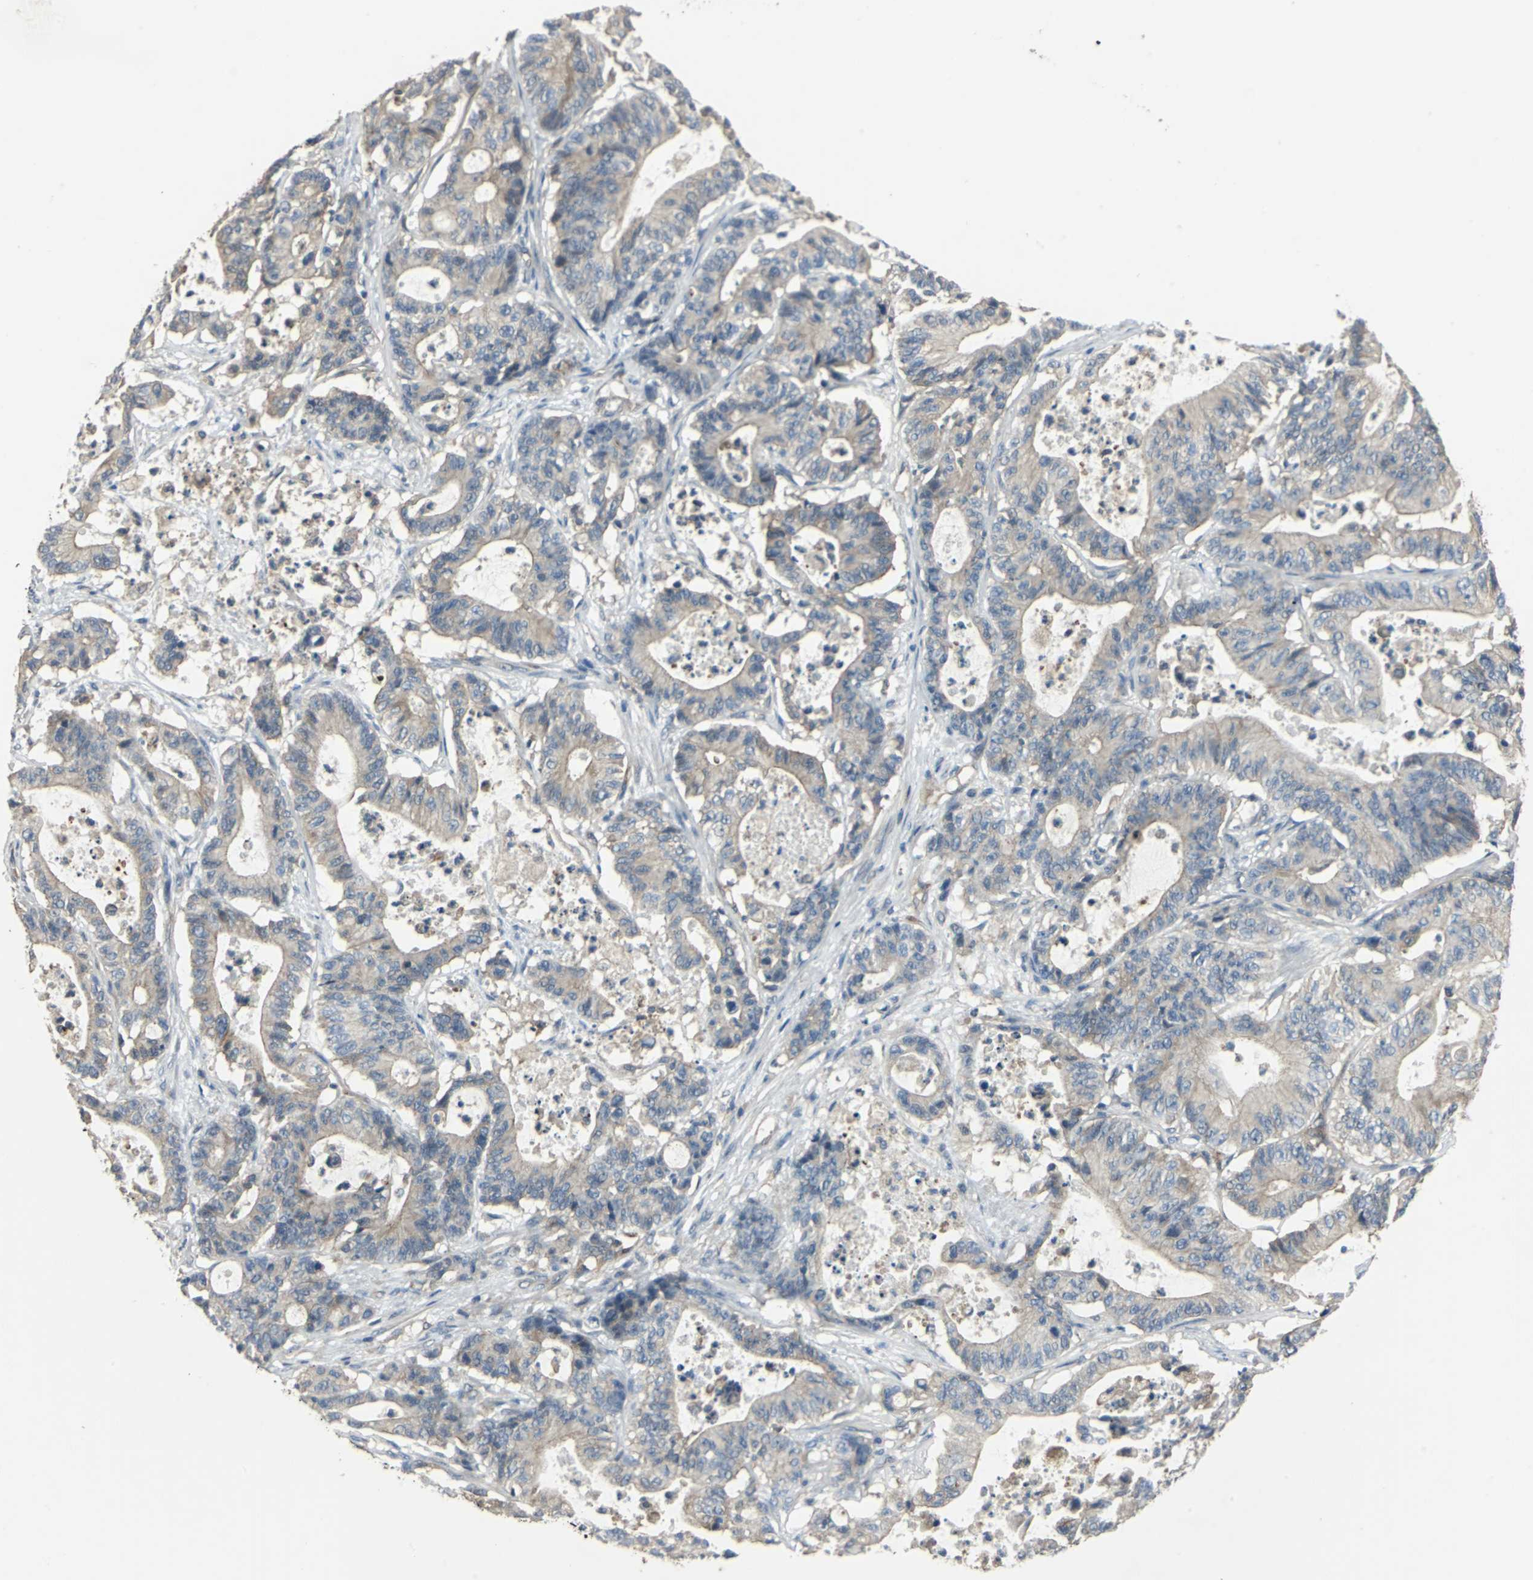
{"staining": {"intensity": "weak", "quantity": "25%-75%", "location": "cytoplasmic/membranous"}, "tissue": "colorectal cancer", "cell_type": "Tumor cells", "image_type": "cancer", "snomed": [{"axis": "morphology", "description": "Adenocarcinoma, NOS"}, {"axis": "topography", "description": "Colon"}], "caption": "A micrograph showing weak cytoplasmic/membranous positivity in approximately 25%-75% of tumor cells in colorectal cancer (adenocarcinoma), as visualized by brown immunohistochemical staining.", "gene": "RAPGEF1", "patient": {"sex": "female", "age": 84}}